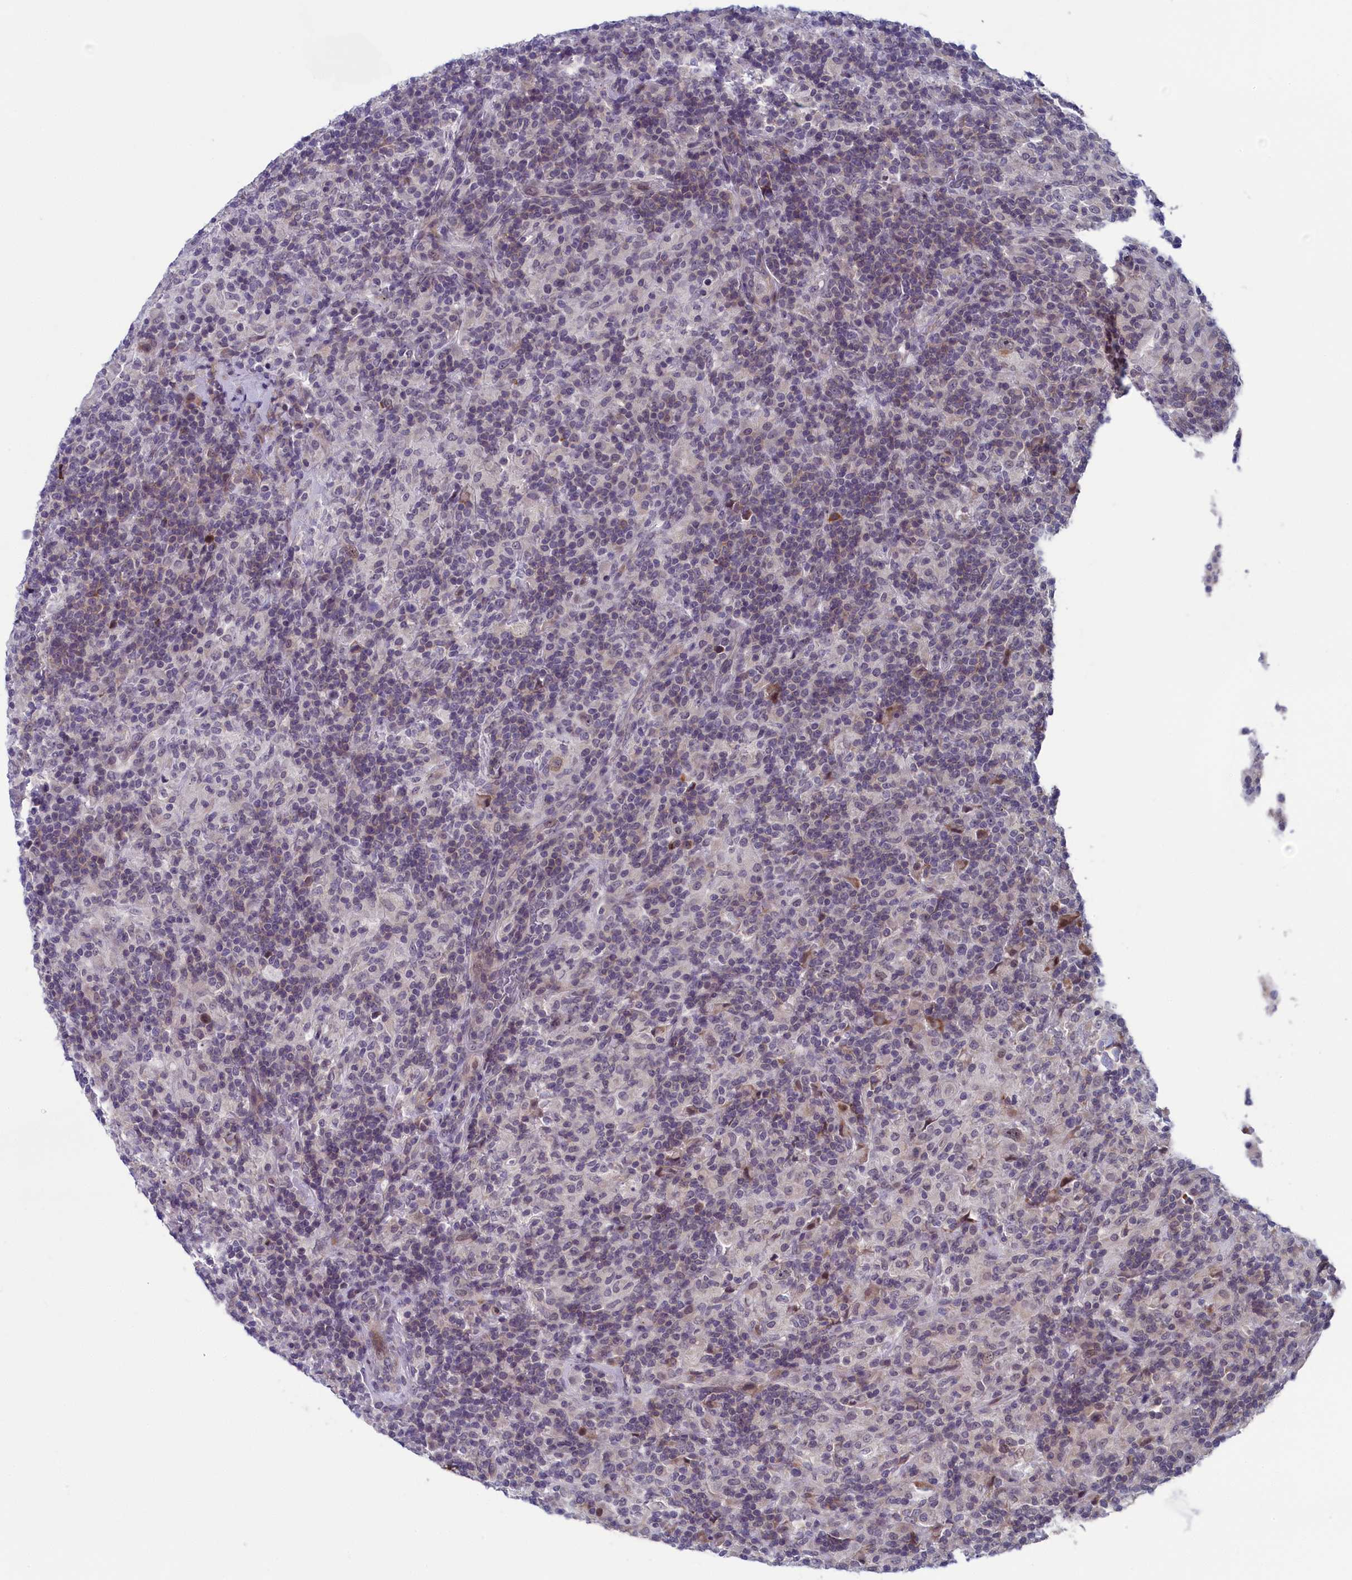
{"staining": {"intensity": "moderate", "quantity": "<25%", "location": "nuclear"}, "tissue": "lymphoma", "cell_type": "Tumor cells", "image_type": "cancer", "snomed": [{"axis": "morphology", "description": "Hodgkin's disease, NOS"}, {"axis": "topography", "description": "Lymph node"}], "caption": "The image displays immunohistochemical staining of Hodgkin's disease. There is moderate nuclear expression is present in approximately <25% of tumor cells.", "gene": "CNEP1R1", "patient": {"sex": "male", "age": 70}}